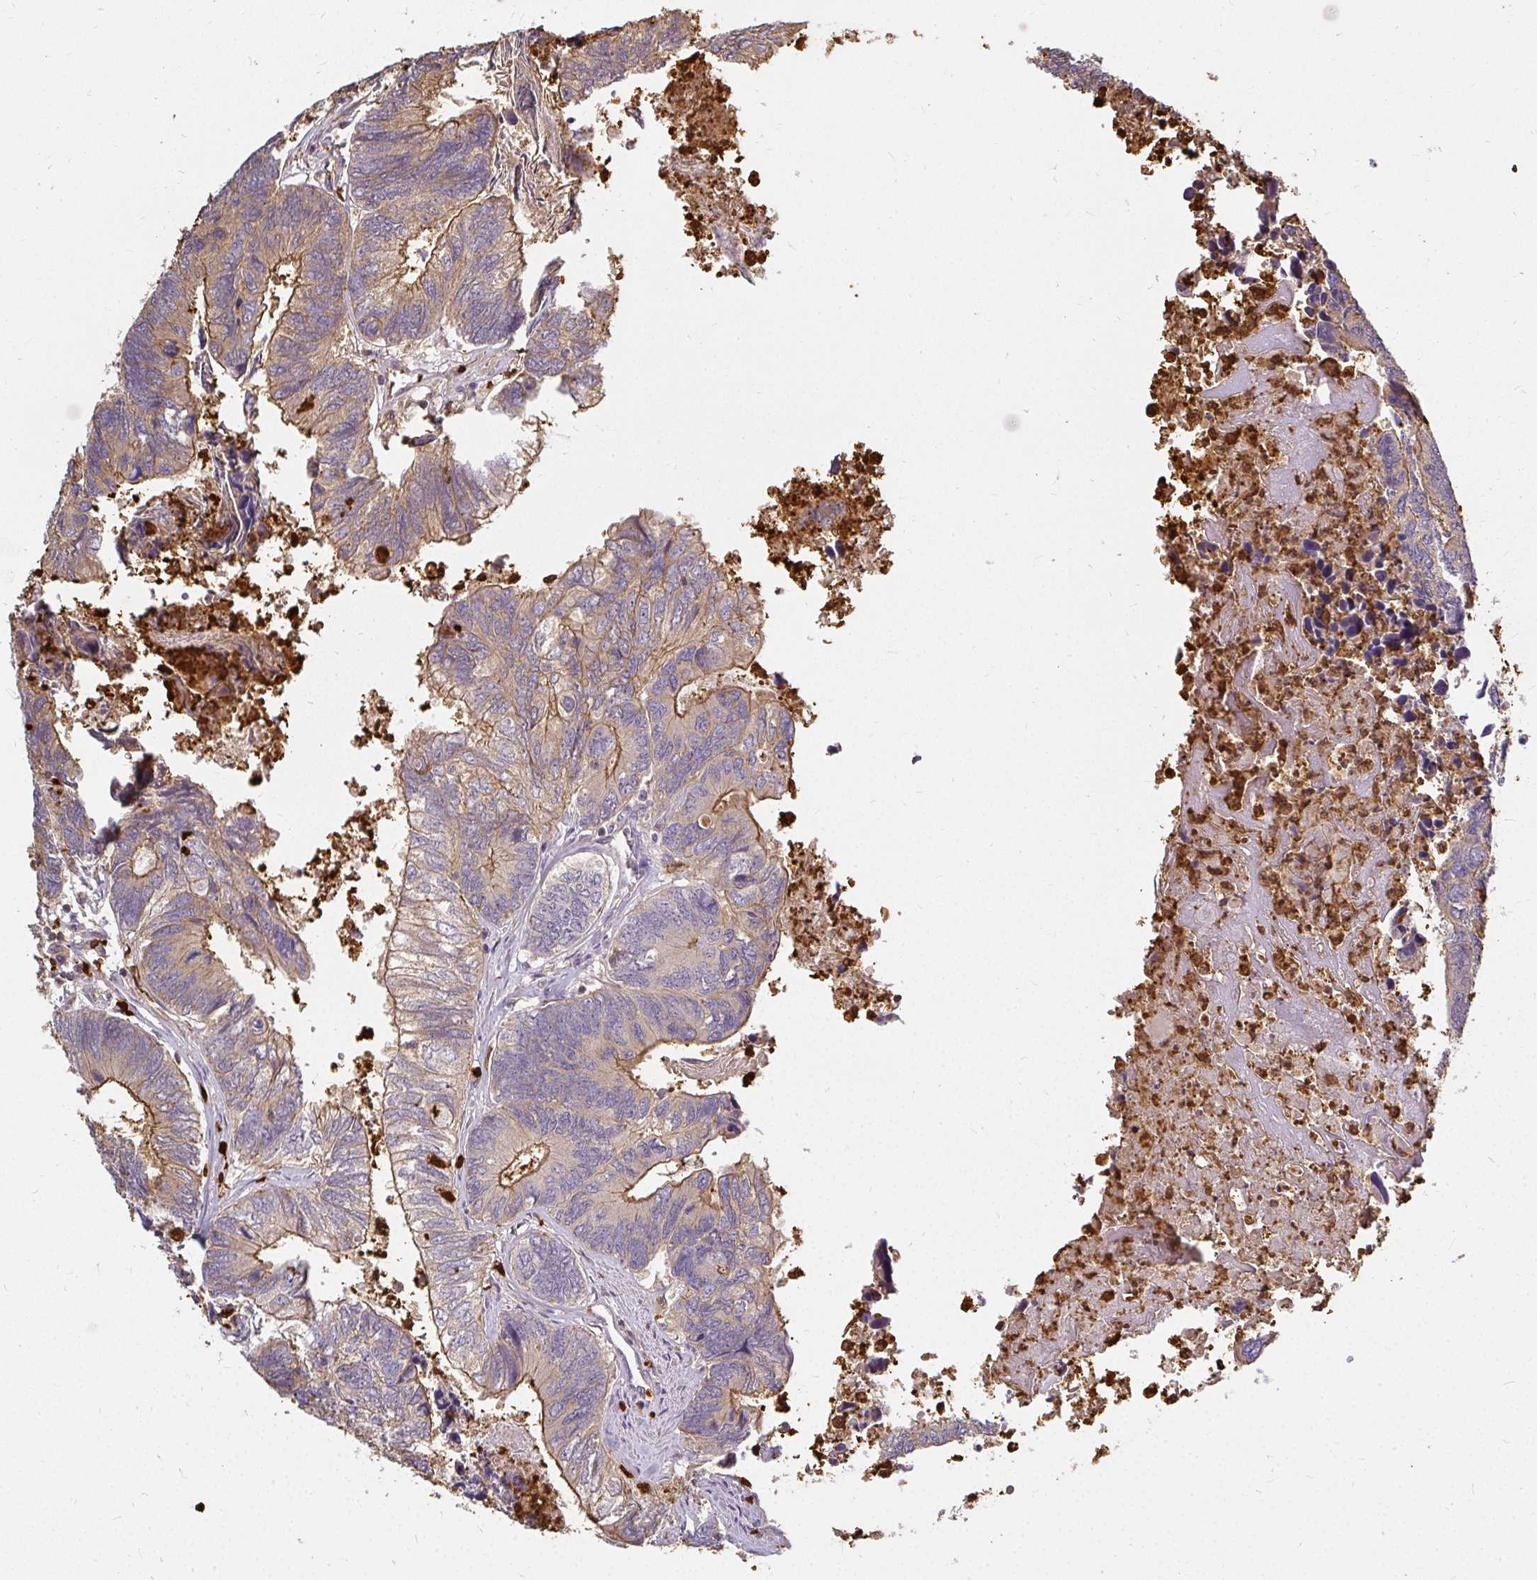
{"staining": {"intensity": "moderate", "quantity": "25%-75%", "location": "cytoplasmic/membranous"}, "tissue": "colorectal cancer", "cell_type": "Tumor cells", "image_type": "cancer", "snomed": [{"axis": "morphology", "description": "Adenocarcinoma, NOS"}, {"axis": "topography", "description": "Colon"}], "caption": "Immunohistochemistry photomicrograph of colorectal cancer stained for a protein (brown), which shows medium levels of moderate cytoplasmic/membranous staining in about 25%-75% of tumor cells.", "gene": "CNTRL", "patient": {"sex": "female", "age": 67}}